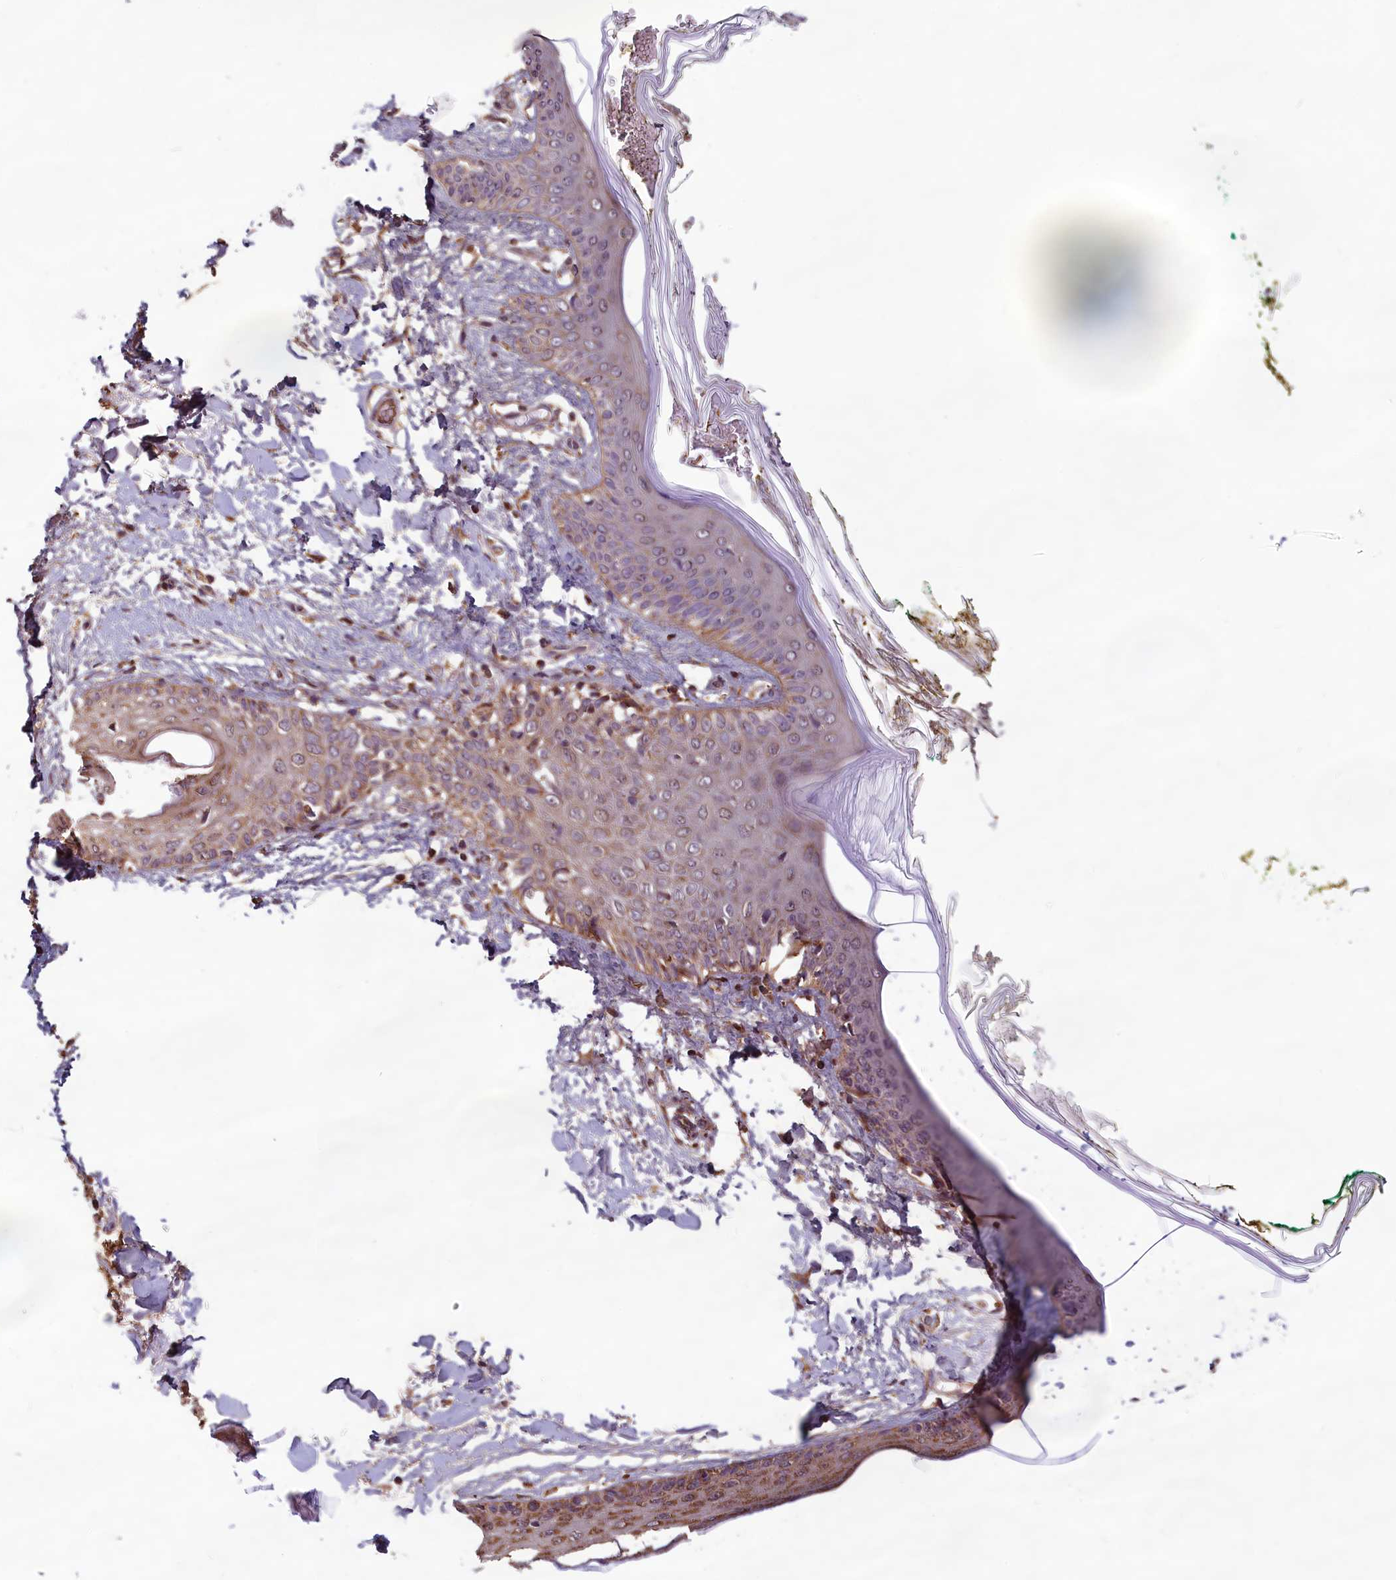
{"staining": {"intensity": "moderate", "quantity": ">75%", "location": "cytoplasmic/membranous"}, "tissue": "skin", "cell_type": "Fibroblasts", "image_type": "normal", "snomed": [{"axis": "morphology", "description": "Normal tissue, NOS"}, {"axis": "topography", "description": "Skin"}], "caption": "IHC photomicrograph of unremarkable skin: human skin stained using immunohistochemistry reveals medium levels of moderate protein expression localized specifically in the cytoplasmic/membranous of fibroblasts, appearing as a cytoplasmic/membranous brown color.", "gene": "CCDC15", "patient": {"sex": "female", "age": 34}}